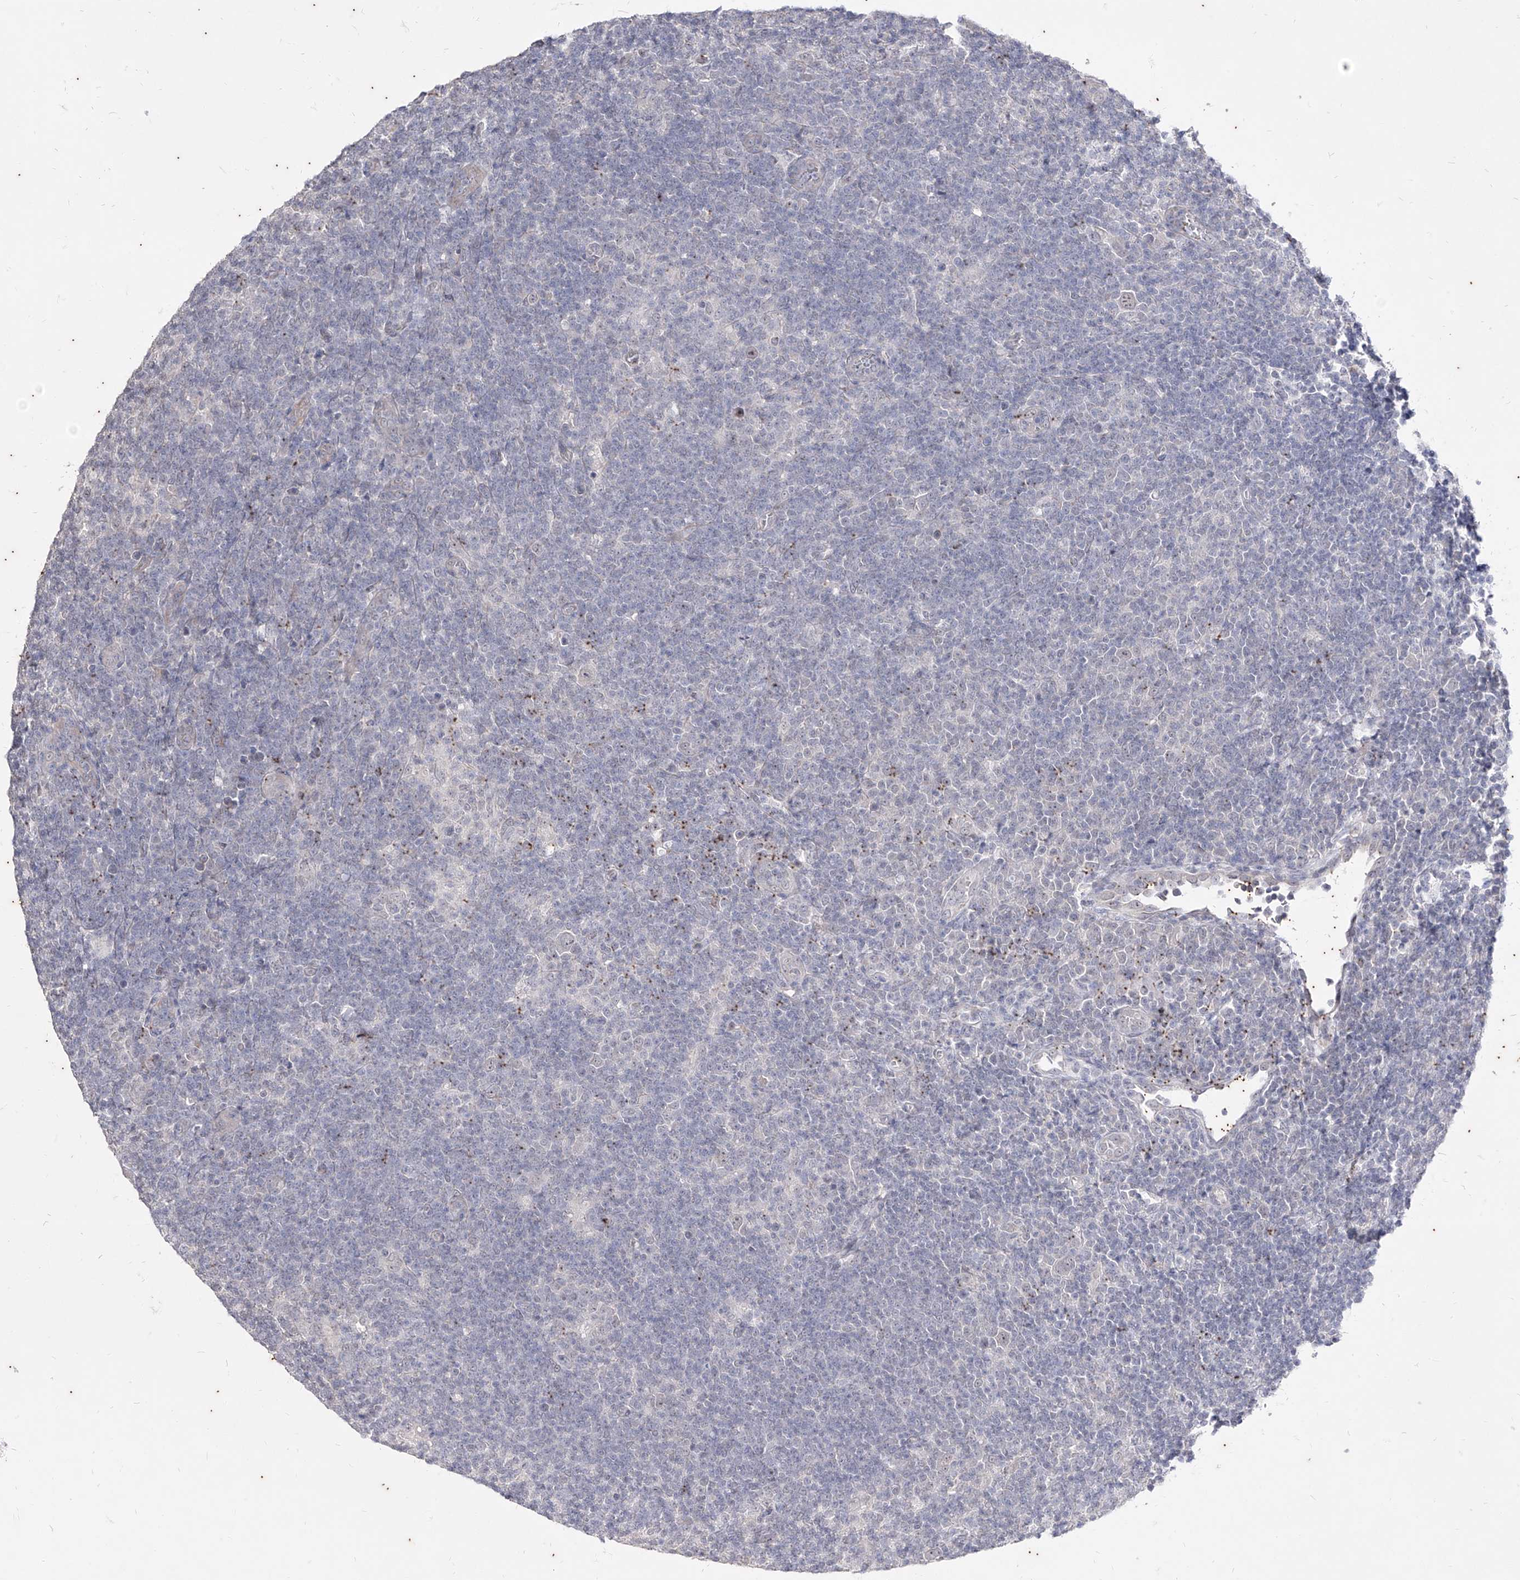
{"staining": {"intensity": "negative", "quantity": "none", "location": "none"}, "tissue": "lymphoma", "cell_type": "Tumor cells", "image_type": "cancer", "snomed": [{"axis": "morphology", "description": "Hodgkin's disease, NOS"}, {"axis": "topography", "description": "Lymph node"}], "caption": "Tumor cells are negative for brown protein staining in lymphoma.", "gene": "PHF20L1", "patient": {"sex": "female", "age": 57}}